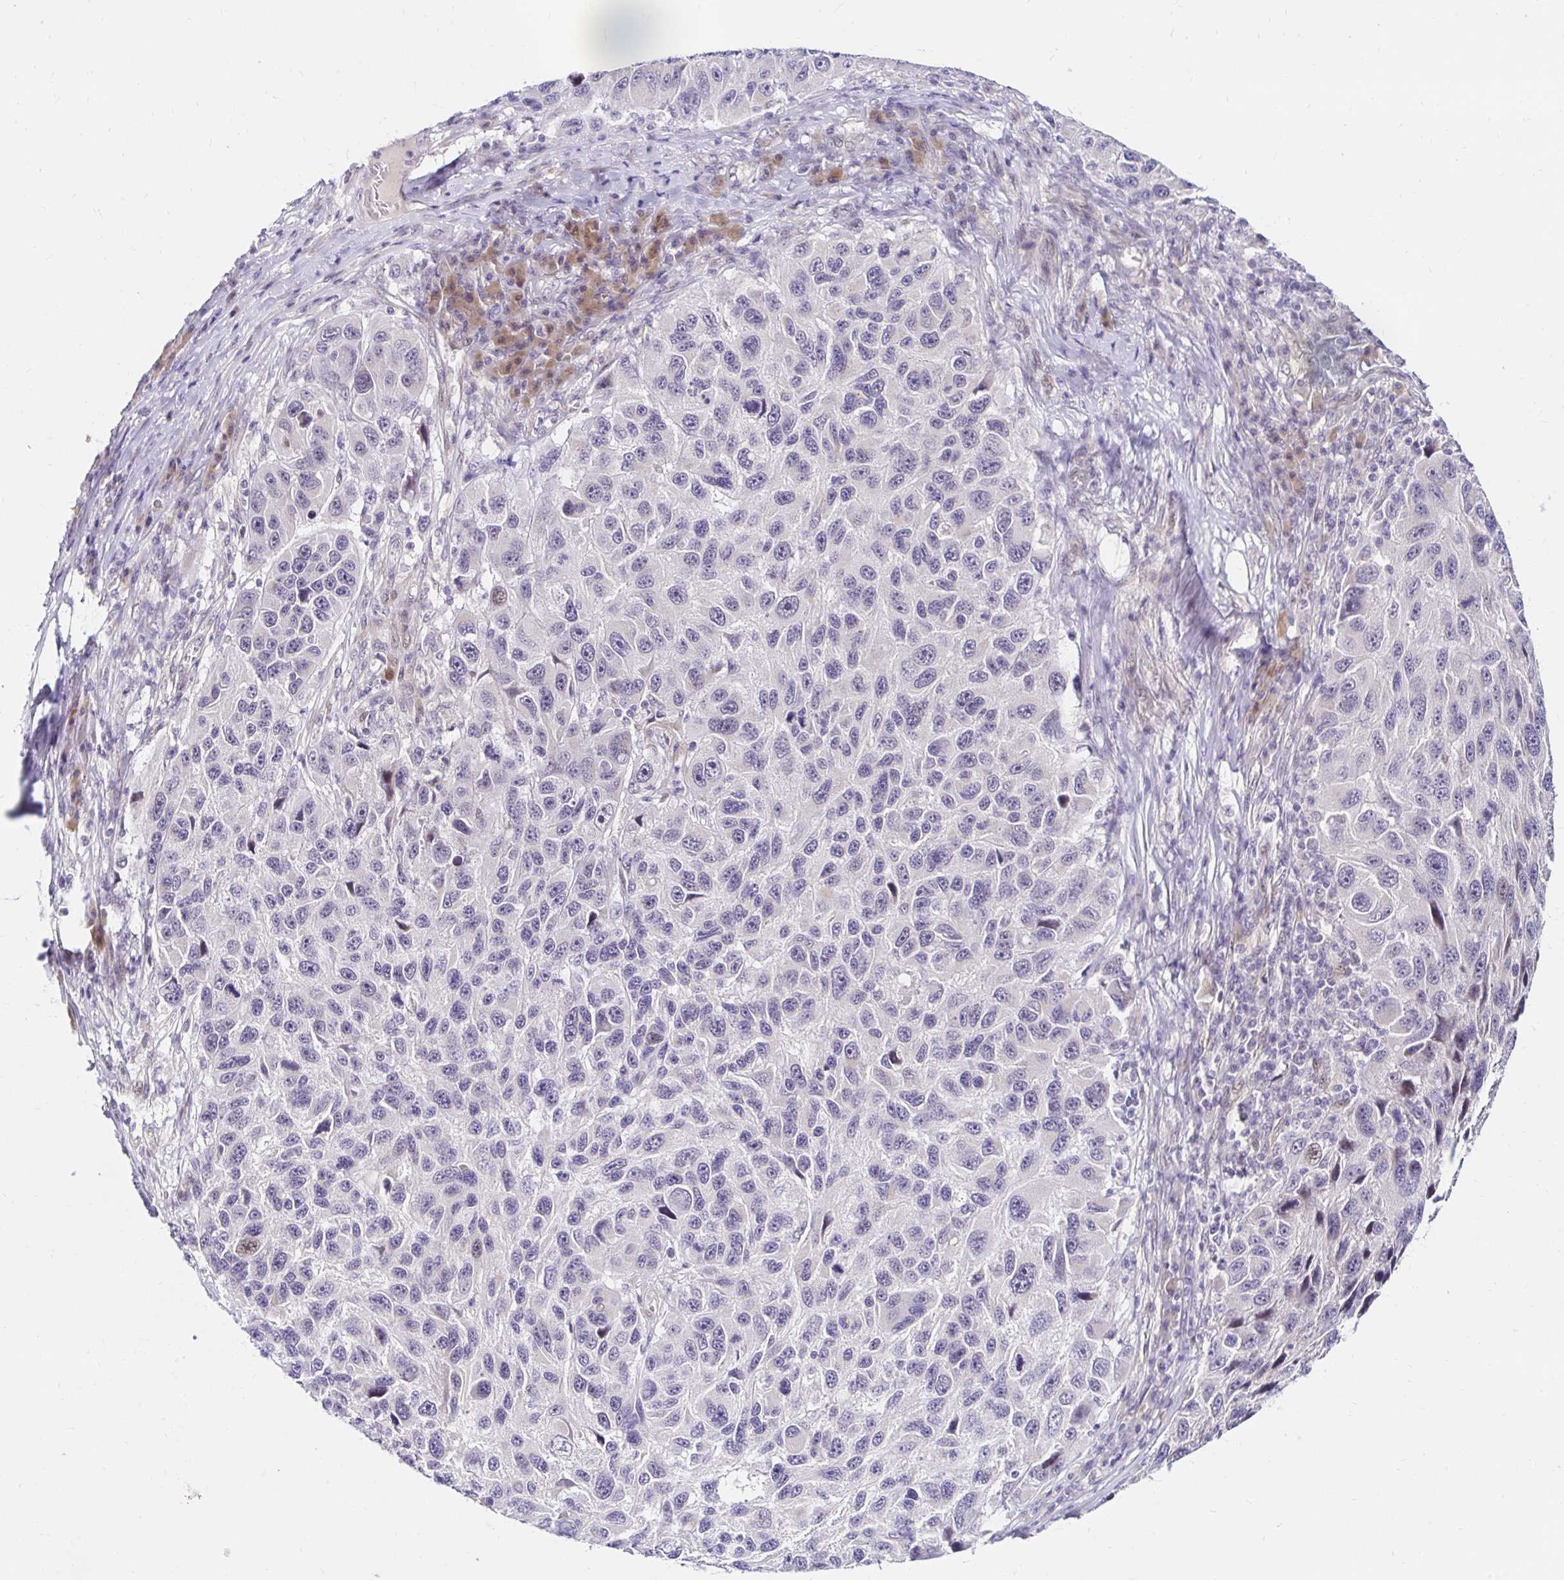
{"staining": {"intensity": "negative", "quantity": "none", "location": "none"}, "tissue": "melanoma", "cell_type": "Tumor cells", "image_type": "cancer", "snomed": [{"axis": "morphology", "description": "Malignant melanoma, NOS"}, {"axis": "topography", "description": "Skin"}], "caption": "DAB (3,3'-diaminobenzidine) immunohistochemical staining of melanoma displays no significant expression in tumor cells.", "gene": "GUCY1A1", "patient": {"sex": "male", "age": 53}}